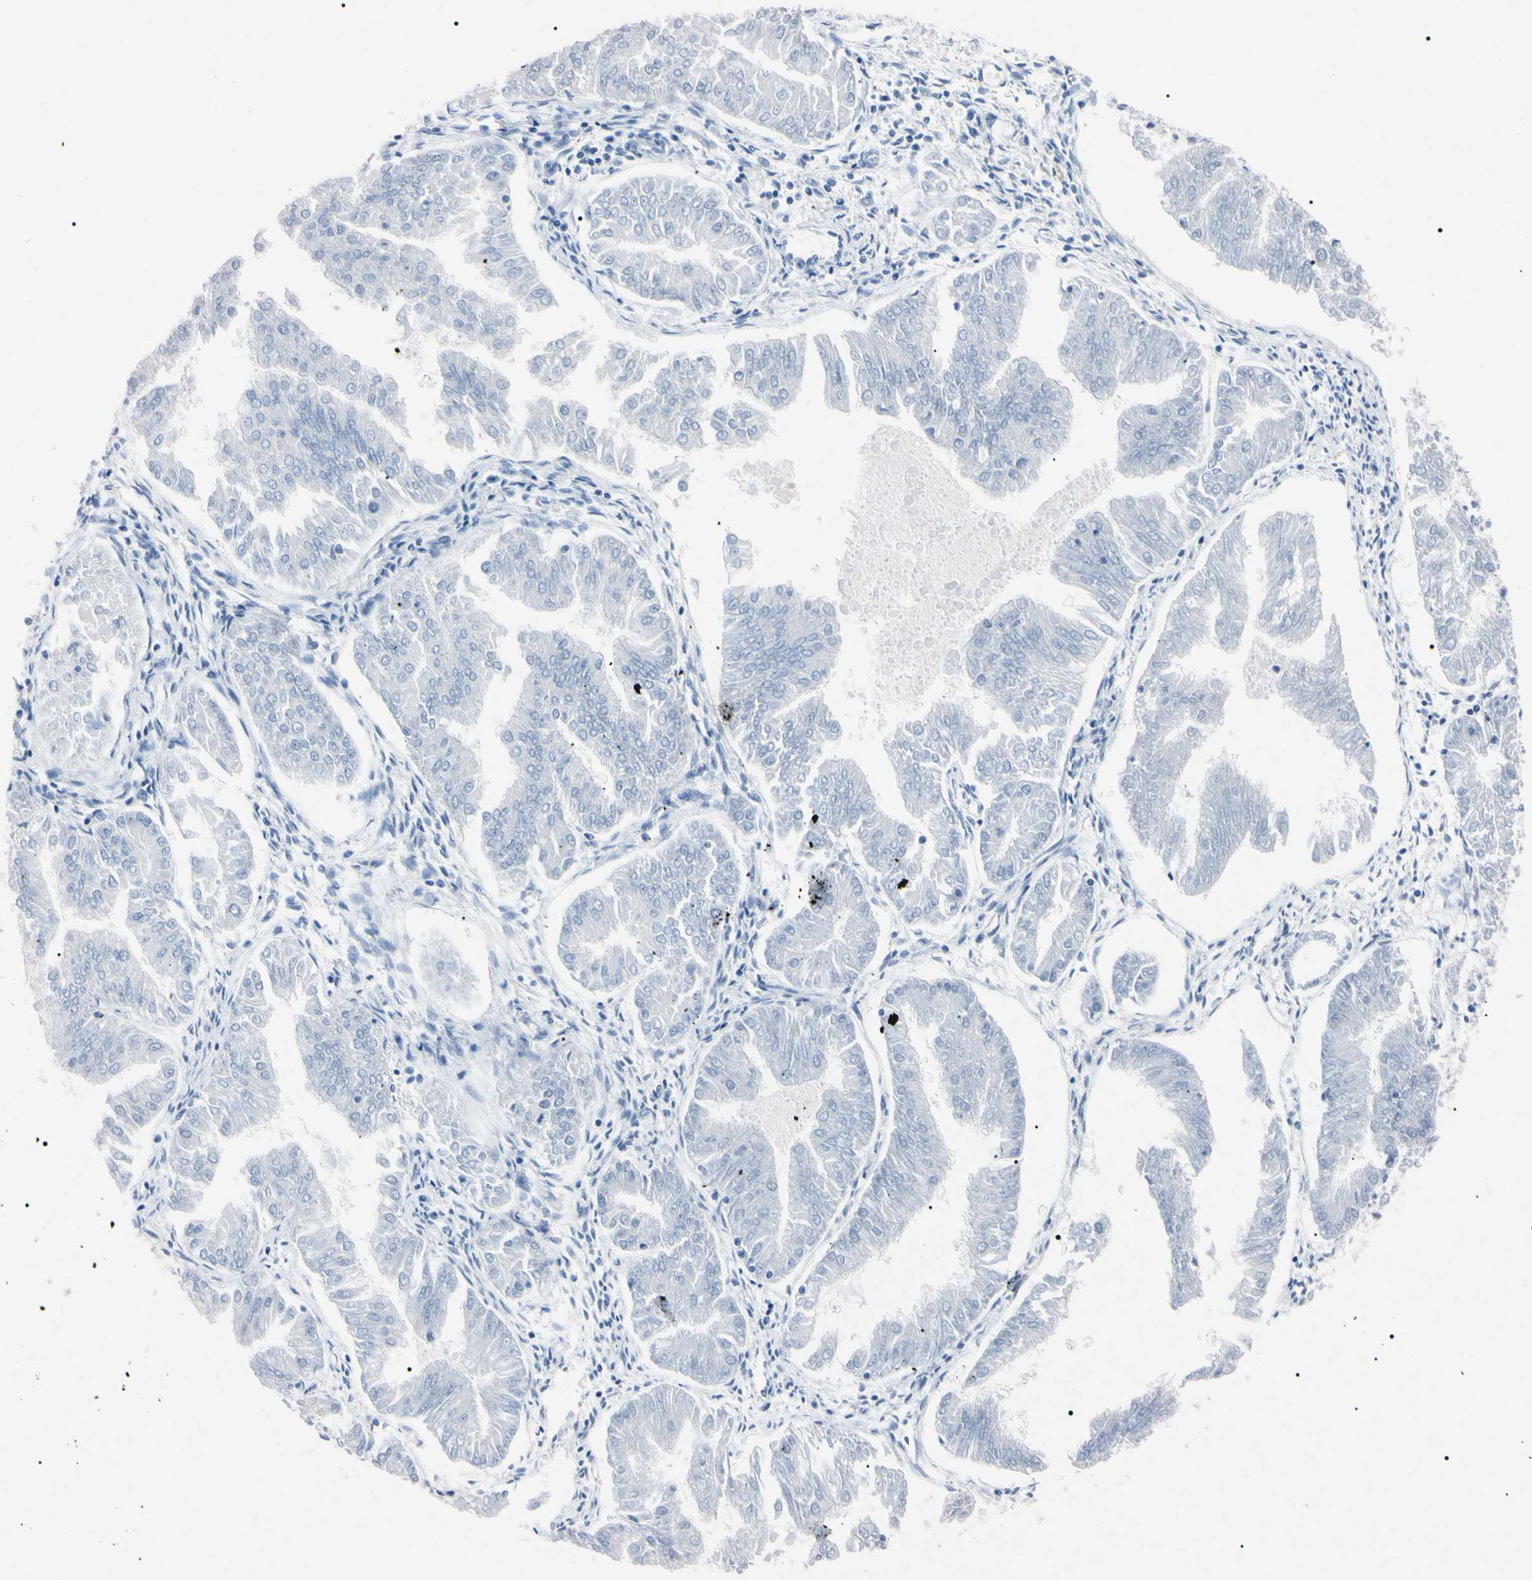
{"staining": {"intensity": "negative", "quantity": "none", "location": "none"}, "tissue": "endometrial cancer", "cell_type": "Tumor cells", "image_type": "cancer", "snomed": [{"axis": "morphology", "description": "Adenocarcinoma, NOS"}, {"axis": "topography", "description": "Endometrium"}], "caption": "Histopathology image shows no significant protein expression in tumor cells of endometrial cancer.", "gene": "ELN", "patient": {"sex": "female", "age": 53}}